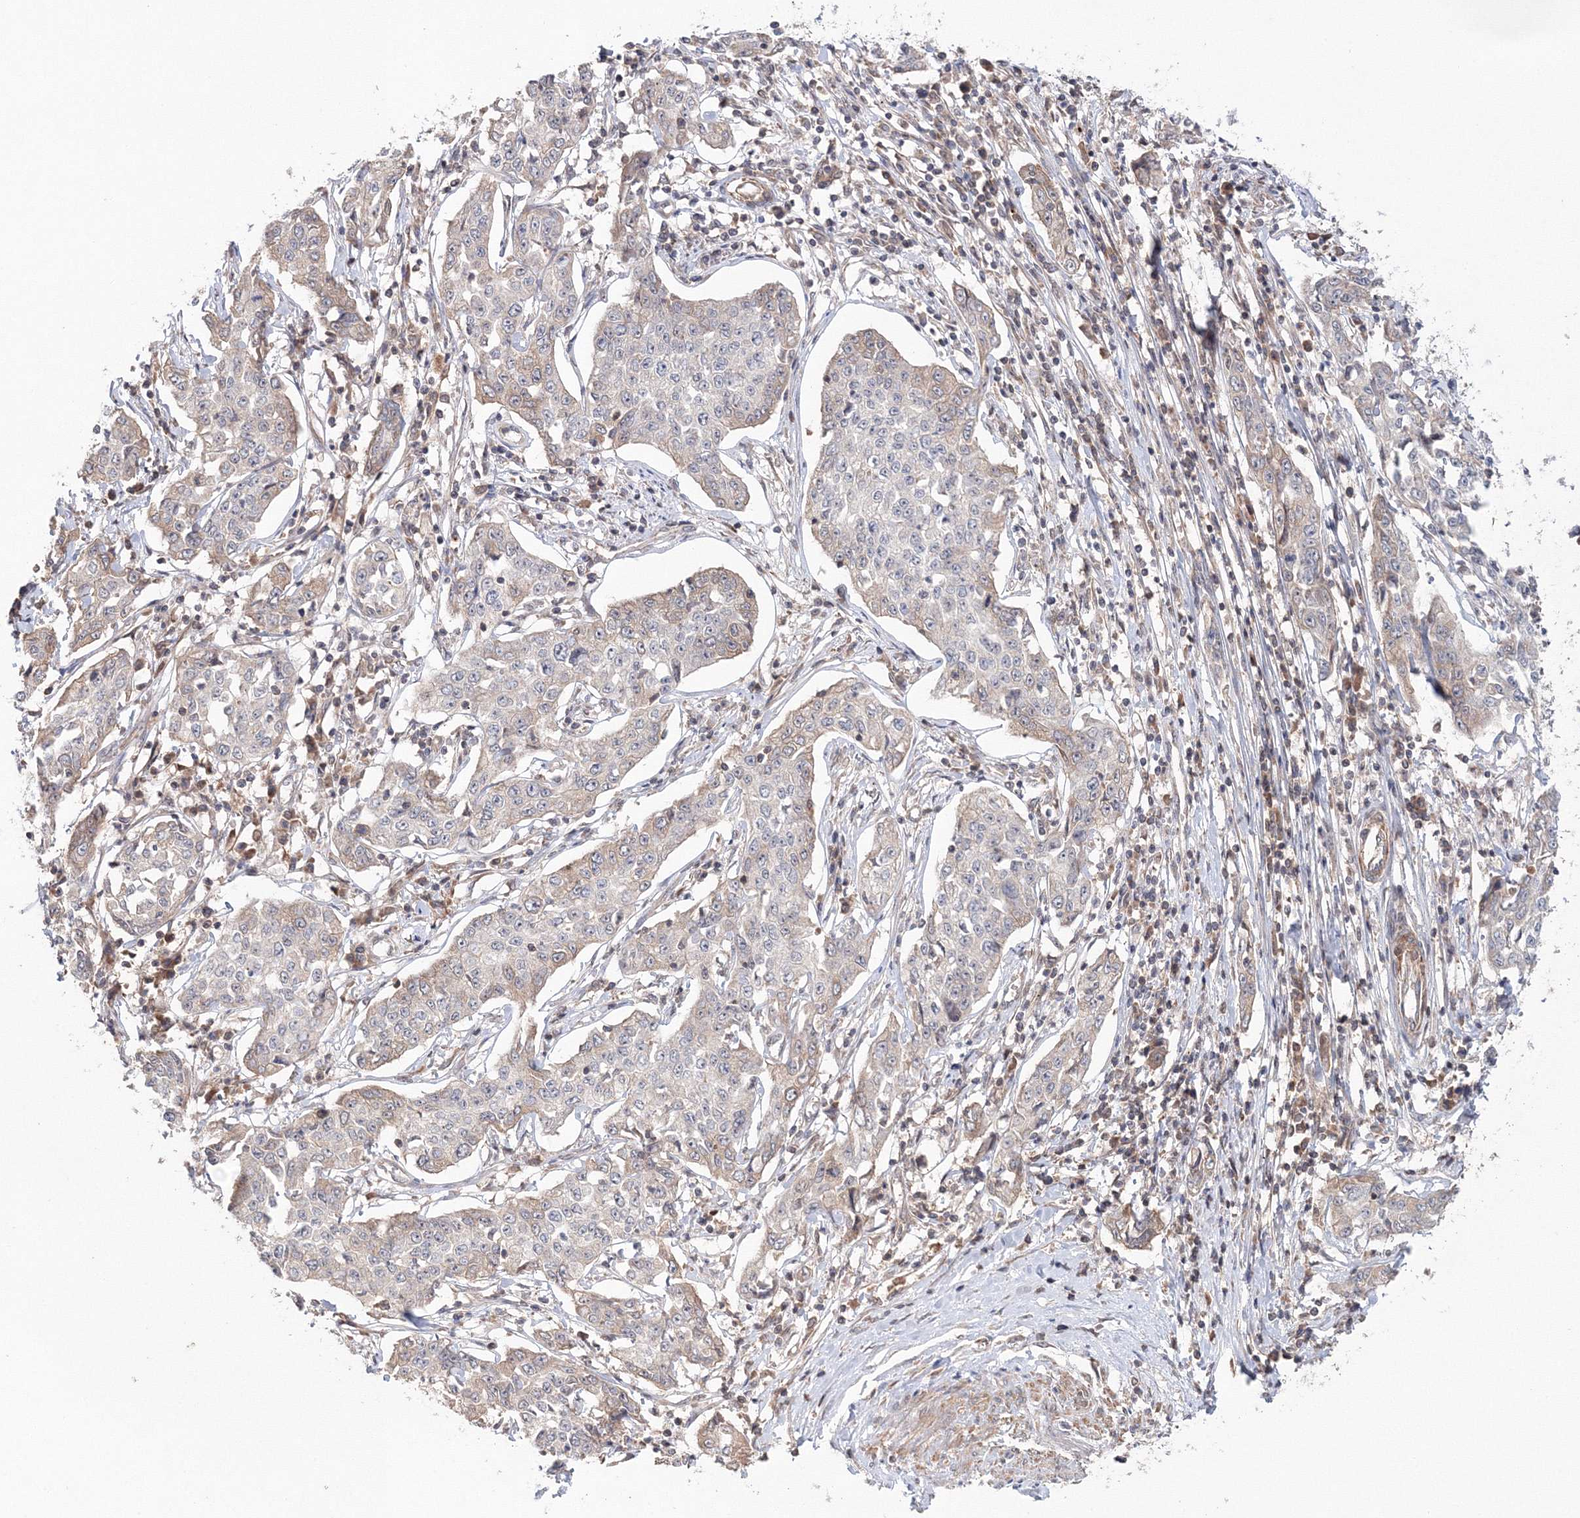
{"staining": {"intensity": "negative", "quantity": "none", "location": "none"}, "tissue": "cervical cancer", "cell_type": "Tumor cells", "image_type": "cancer", "snomed": [{"axis": "morphology", "description": "Squamous cell carcinoma, NOS"}, {"axis": "topography", "description": "Cervix"}], "caption": "Micrograph shows no protein expression in tumor cells of cervical cancer (squamous cell carcinoma) tissue.", "gene": "NOA1", "patient": {"sex": "female", "age": 35}}